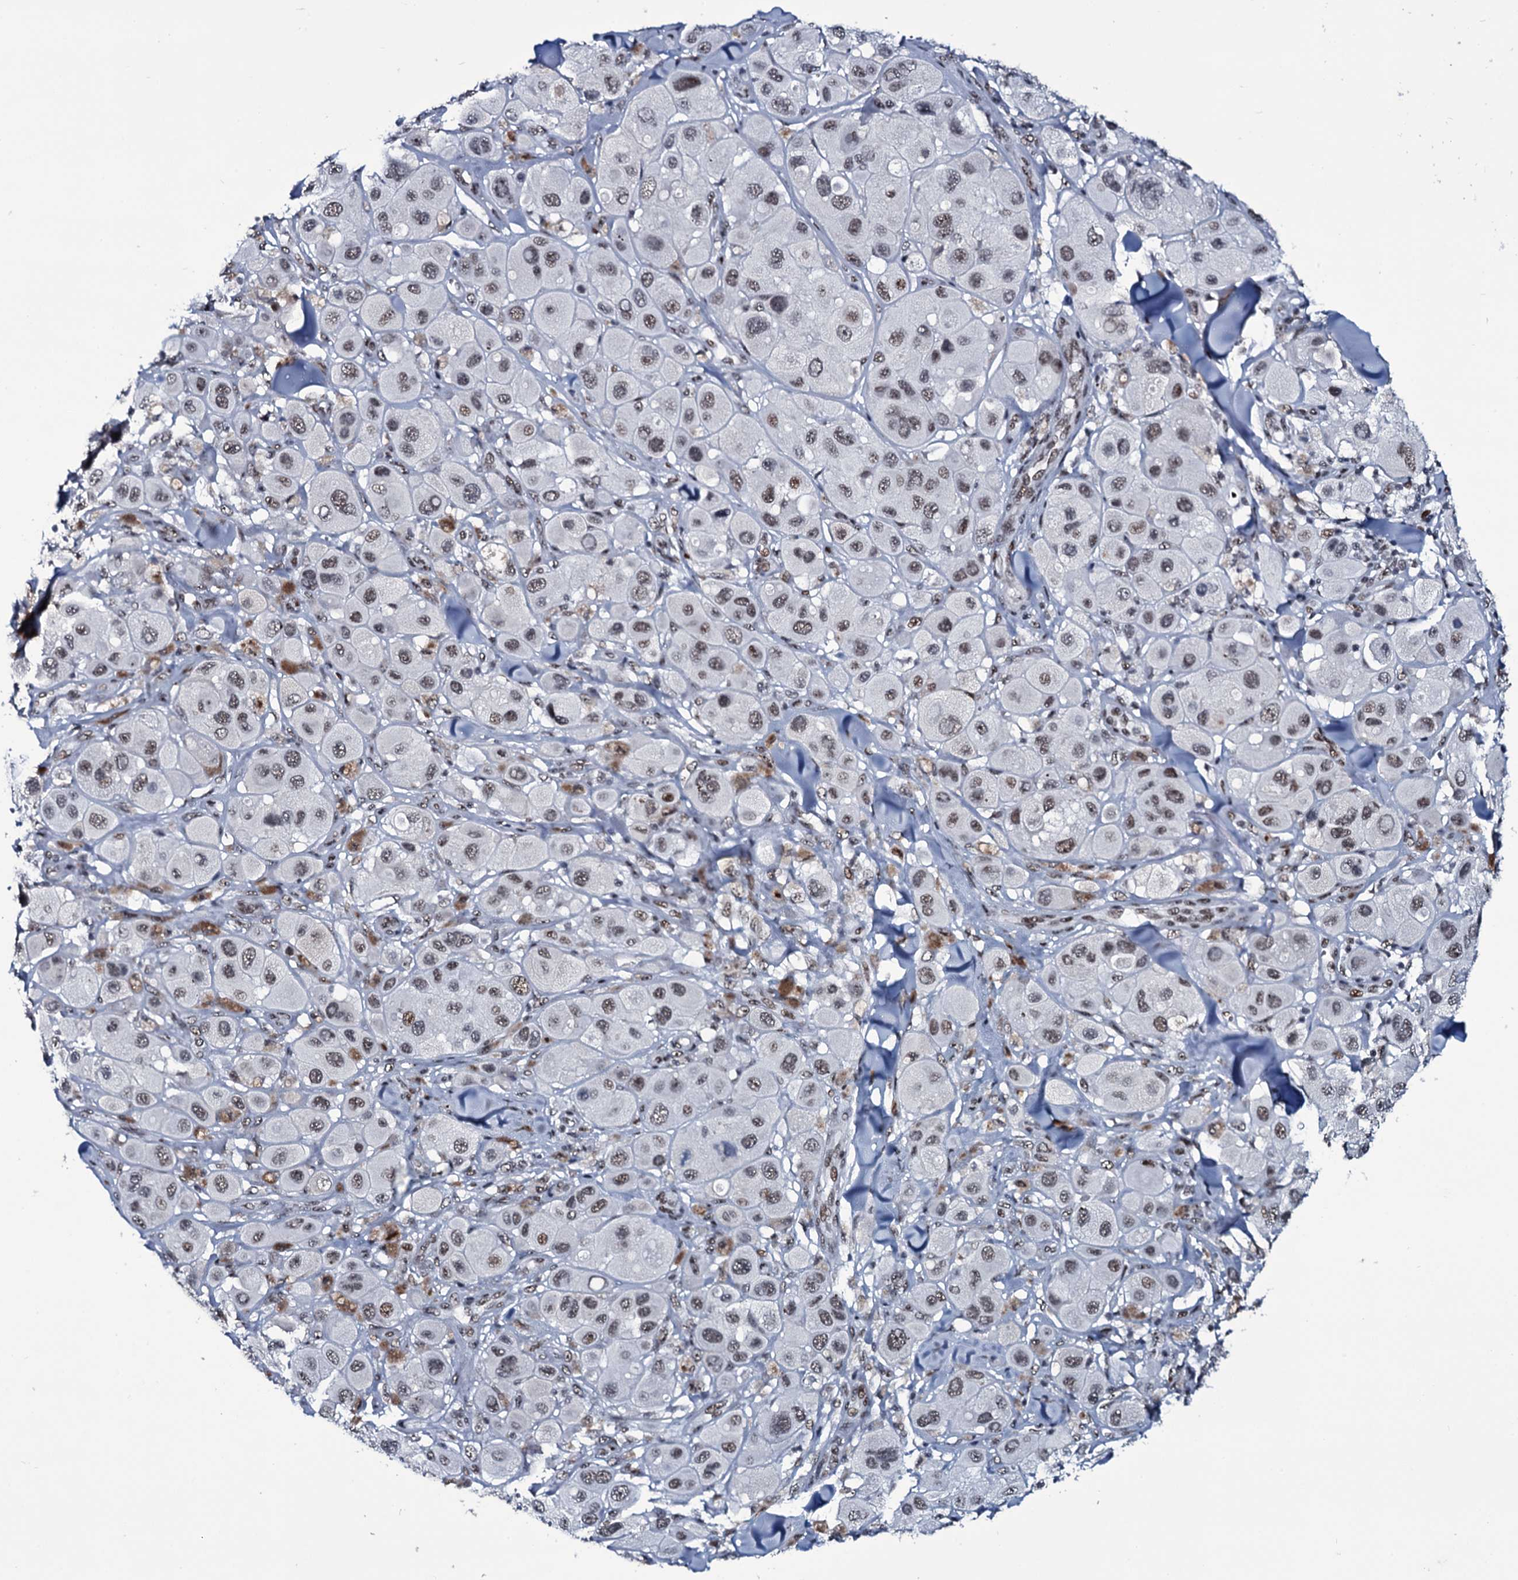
{"staining": {"intensity": "moderate", "quantity": ">75%", "location": "nuclear"}, "tissue": "melanoma", "cell_type": "Tumor cells", "image_type": "cancer", "snomed": [{"axis": "morphology", "description": "Malignant melanoma, Metastatic site"}, {"axis": "topography", "description": "Skin"}], "caption": "Immunohistochemistry of malignant melanoma (metastatic site) demonstrates medium levels of moderate nuclear staining in approximately >75% of tumor cells. Nuclei are stained in blue.", "gene": "ZMIZ2", "patient": {"sex": "male", "age": 41}}